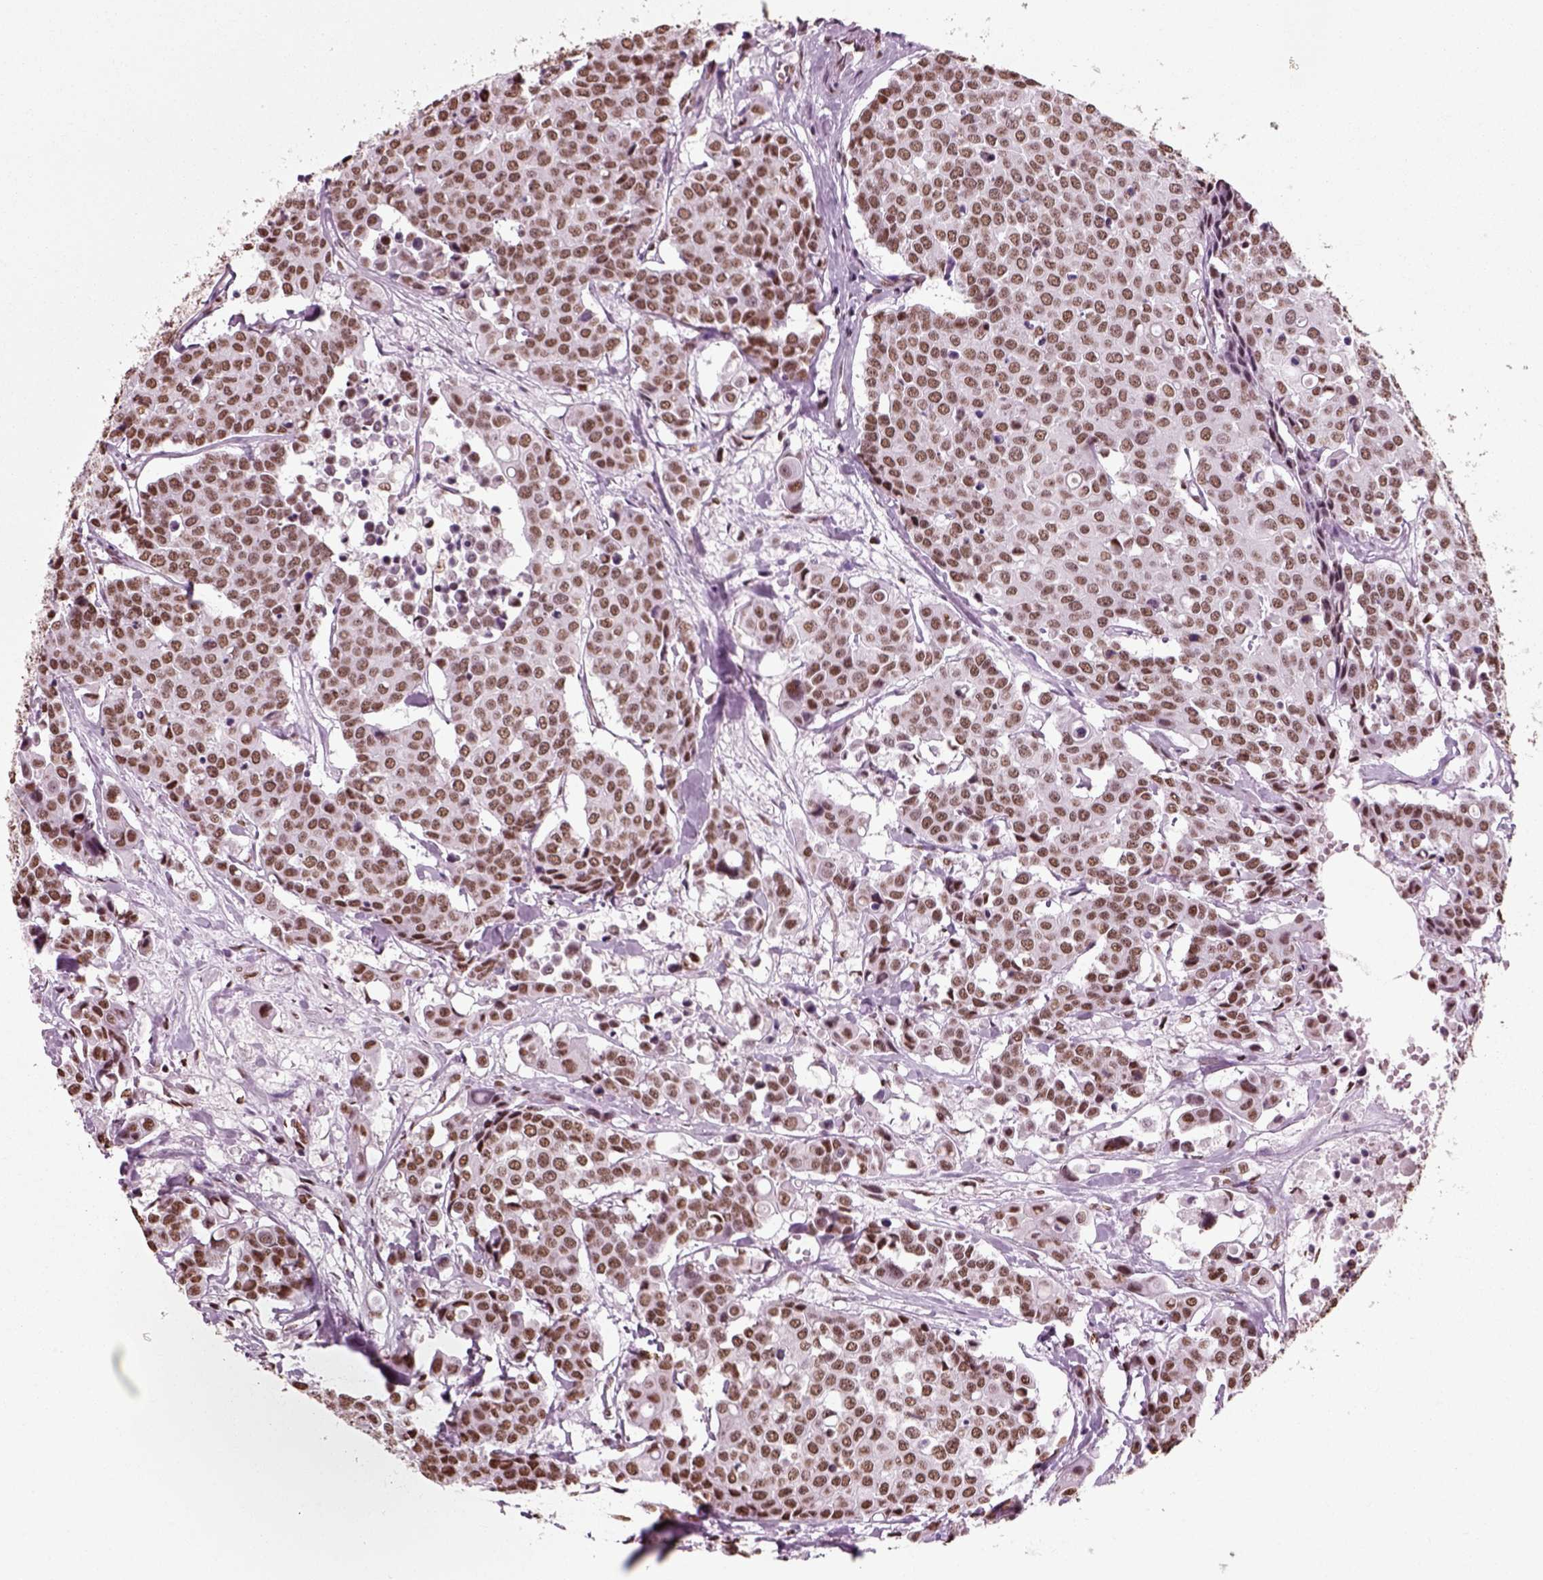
{"staining": {"intensity": "moderate", "quantity": ">75%", "location": "nuclear"}, "tissue": "carcinoid", "cell_type": "Tumor cells", "image_type": "cancer", "snomed": [{"axis": "morphology", "description": "Carcinoid, malignant, NOS"}, {"axis": "topography", "description": "Colon"}], "caption": "Tumor cells reveal medium levels of moderate nuclear positivity in about >75% of cells in human carcinoid.", "gene": "POLR1H", "patient": {"sex": "male", "age": 81}}